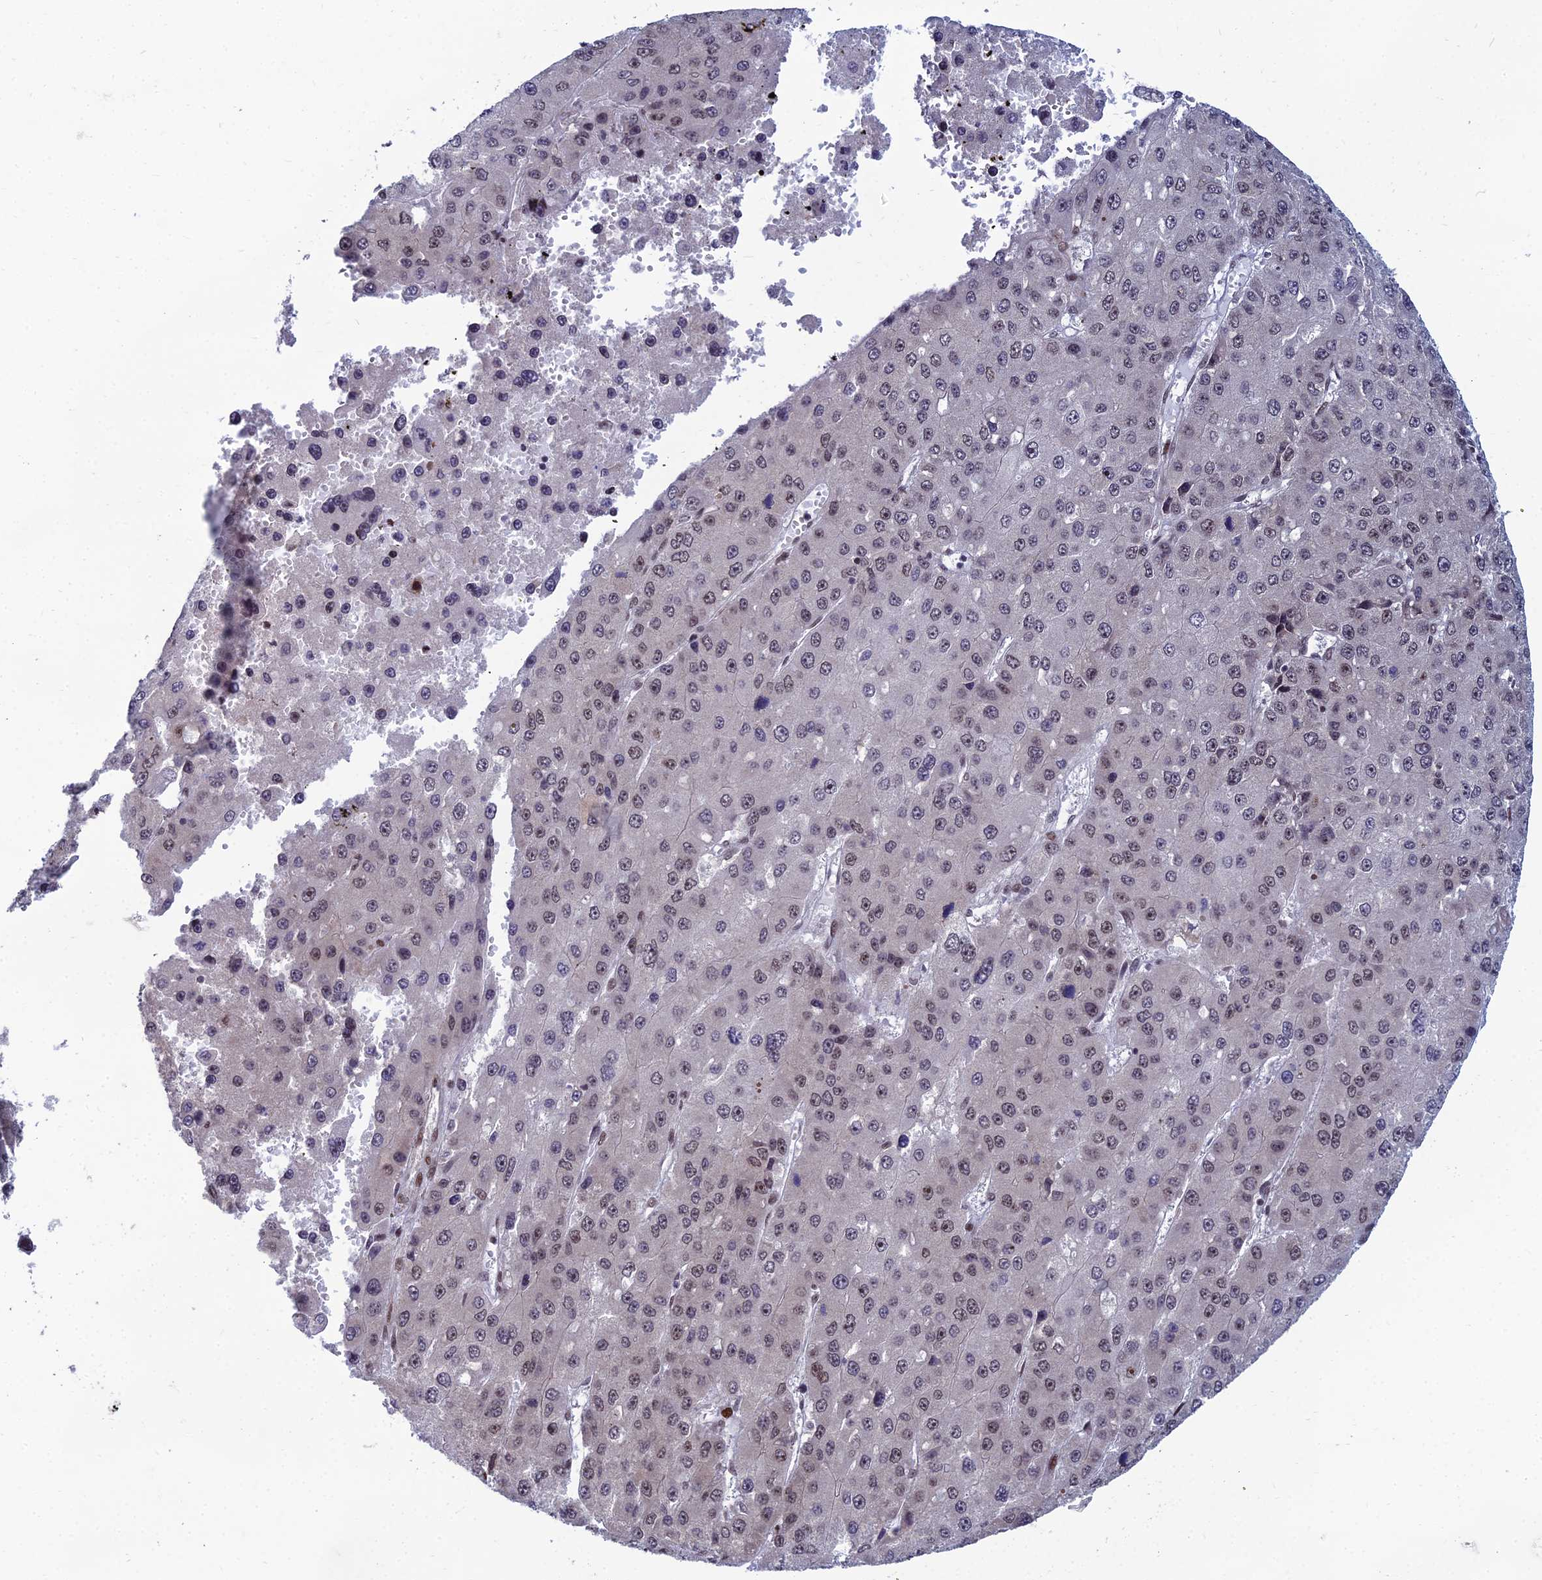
{"staining": {"intensity": "weak", "quantity": "25%-75%", "location": "nuclear"}, "tissue": "liver cancer", "cell_type": "Tumor cells", "image_type": "cancer", "snomed": [{"axis": "morphology", "description": "Carcinoma, Hepatocellular, NOS"}, {"axis": "topography", "description": "Liver"}], "caption": "High-power microscopy captured an immunohistochemistry micrograph of liver cancer (hepatocellular carcinoma), revealing weak nuclear expression in about 25%-75% of tumor cells.", "gene": "ZNF668", "patient": {"sex": "female", "age": 73}}